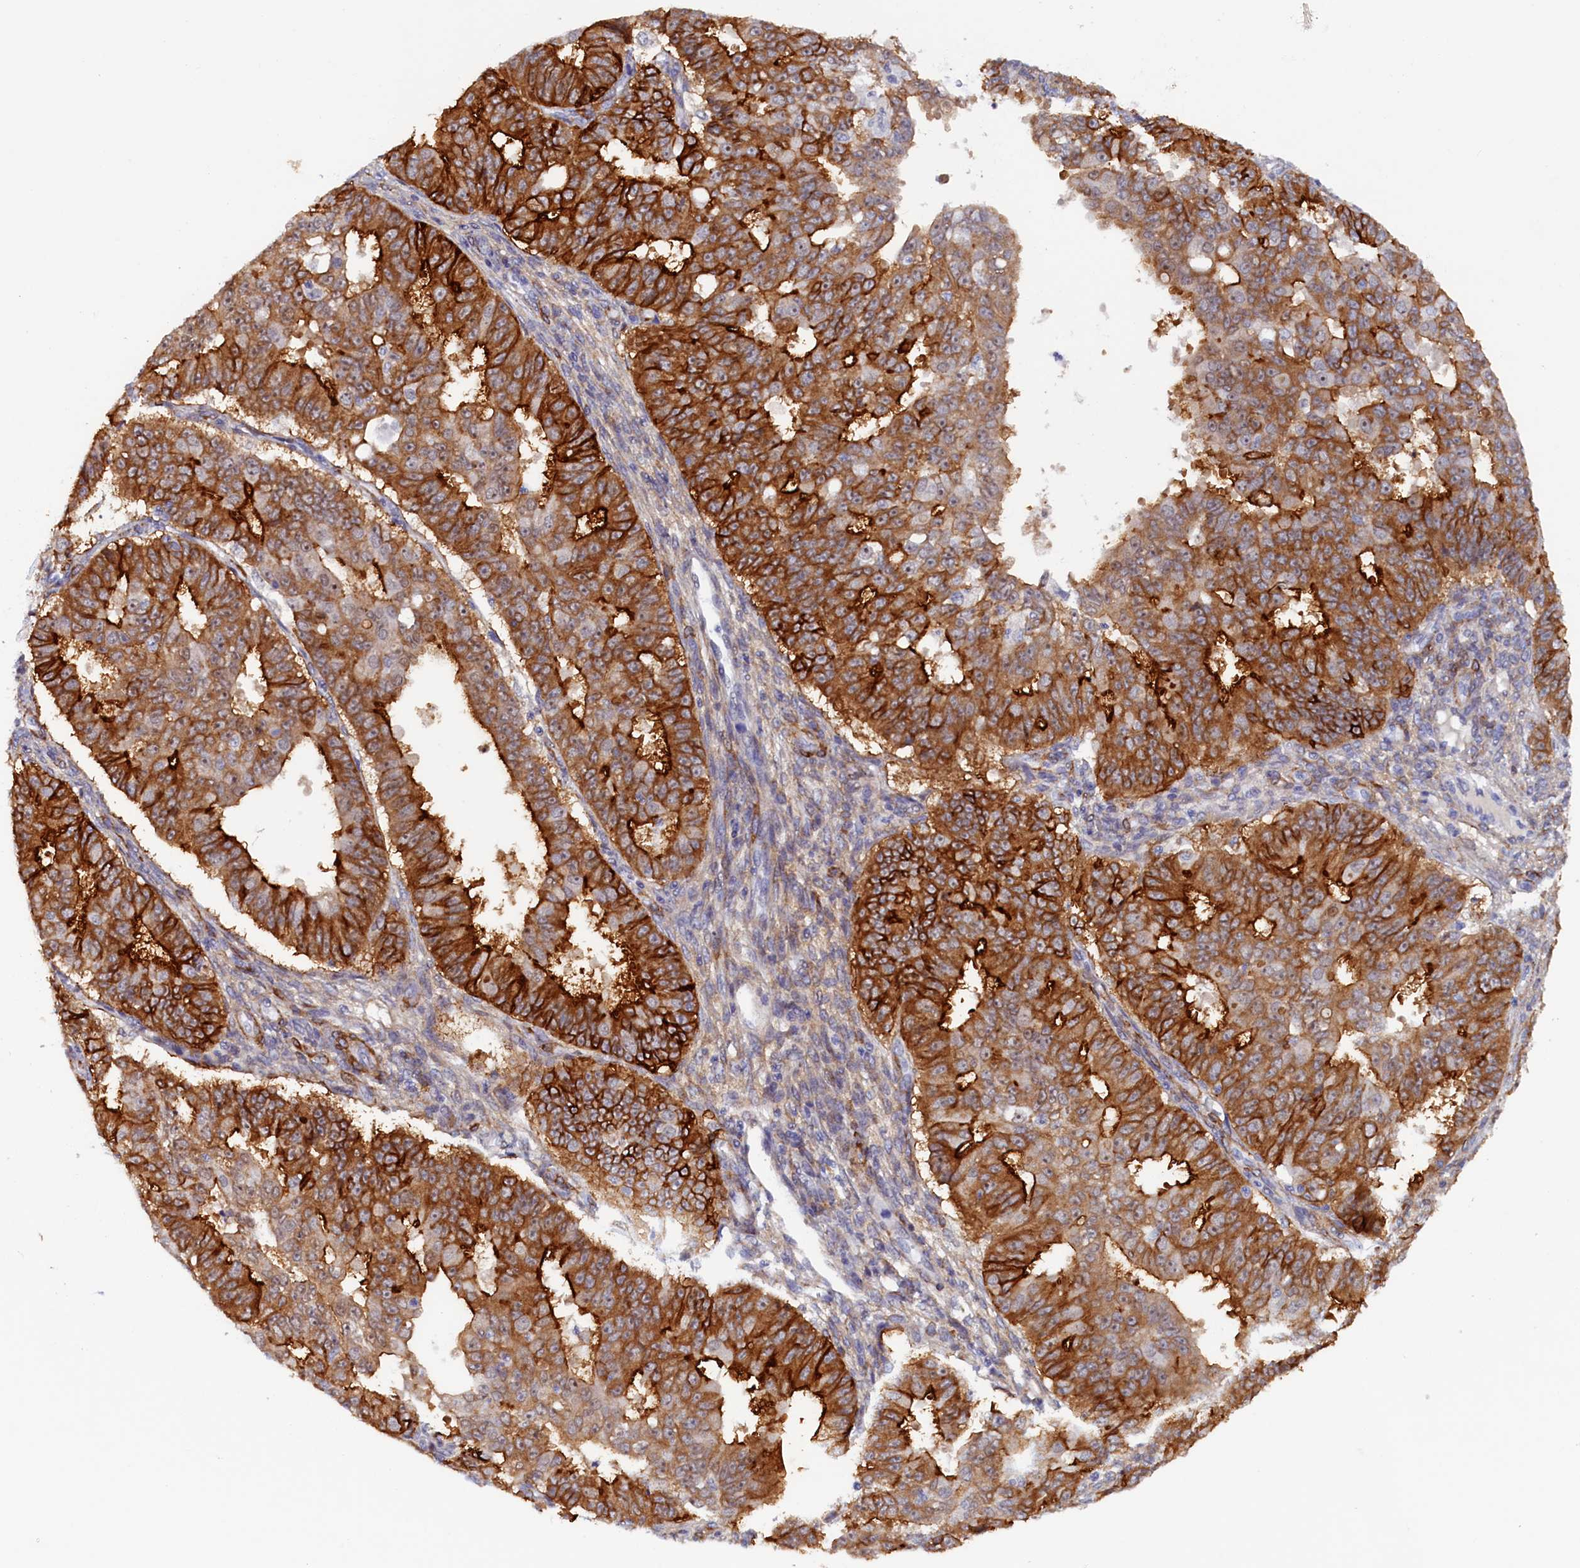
{"staining": {"intensity": "strong", "quantity": ">75%", "location": "cytoplasmic/membranous"}, "tissue": "ovarian cancer", "cell_type": "Tumor cells", "image_type": "cancer", "snomed": [{"axis": "morphology", "description": "Carcinoma, endometroid"}, {"axis": "topography", "description": "Appendix"}, {"axis": "topography", "description": "Ovary"}], "caption": "The photomicrograph displays immunohistochemical staining of ovarian cancer. There is strong cytoplasmic/membranous expression is seen in approximately >75% of tumor cells.", "gene": "PACSIN3", "patient": {"sex": "female", "age": 42}}